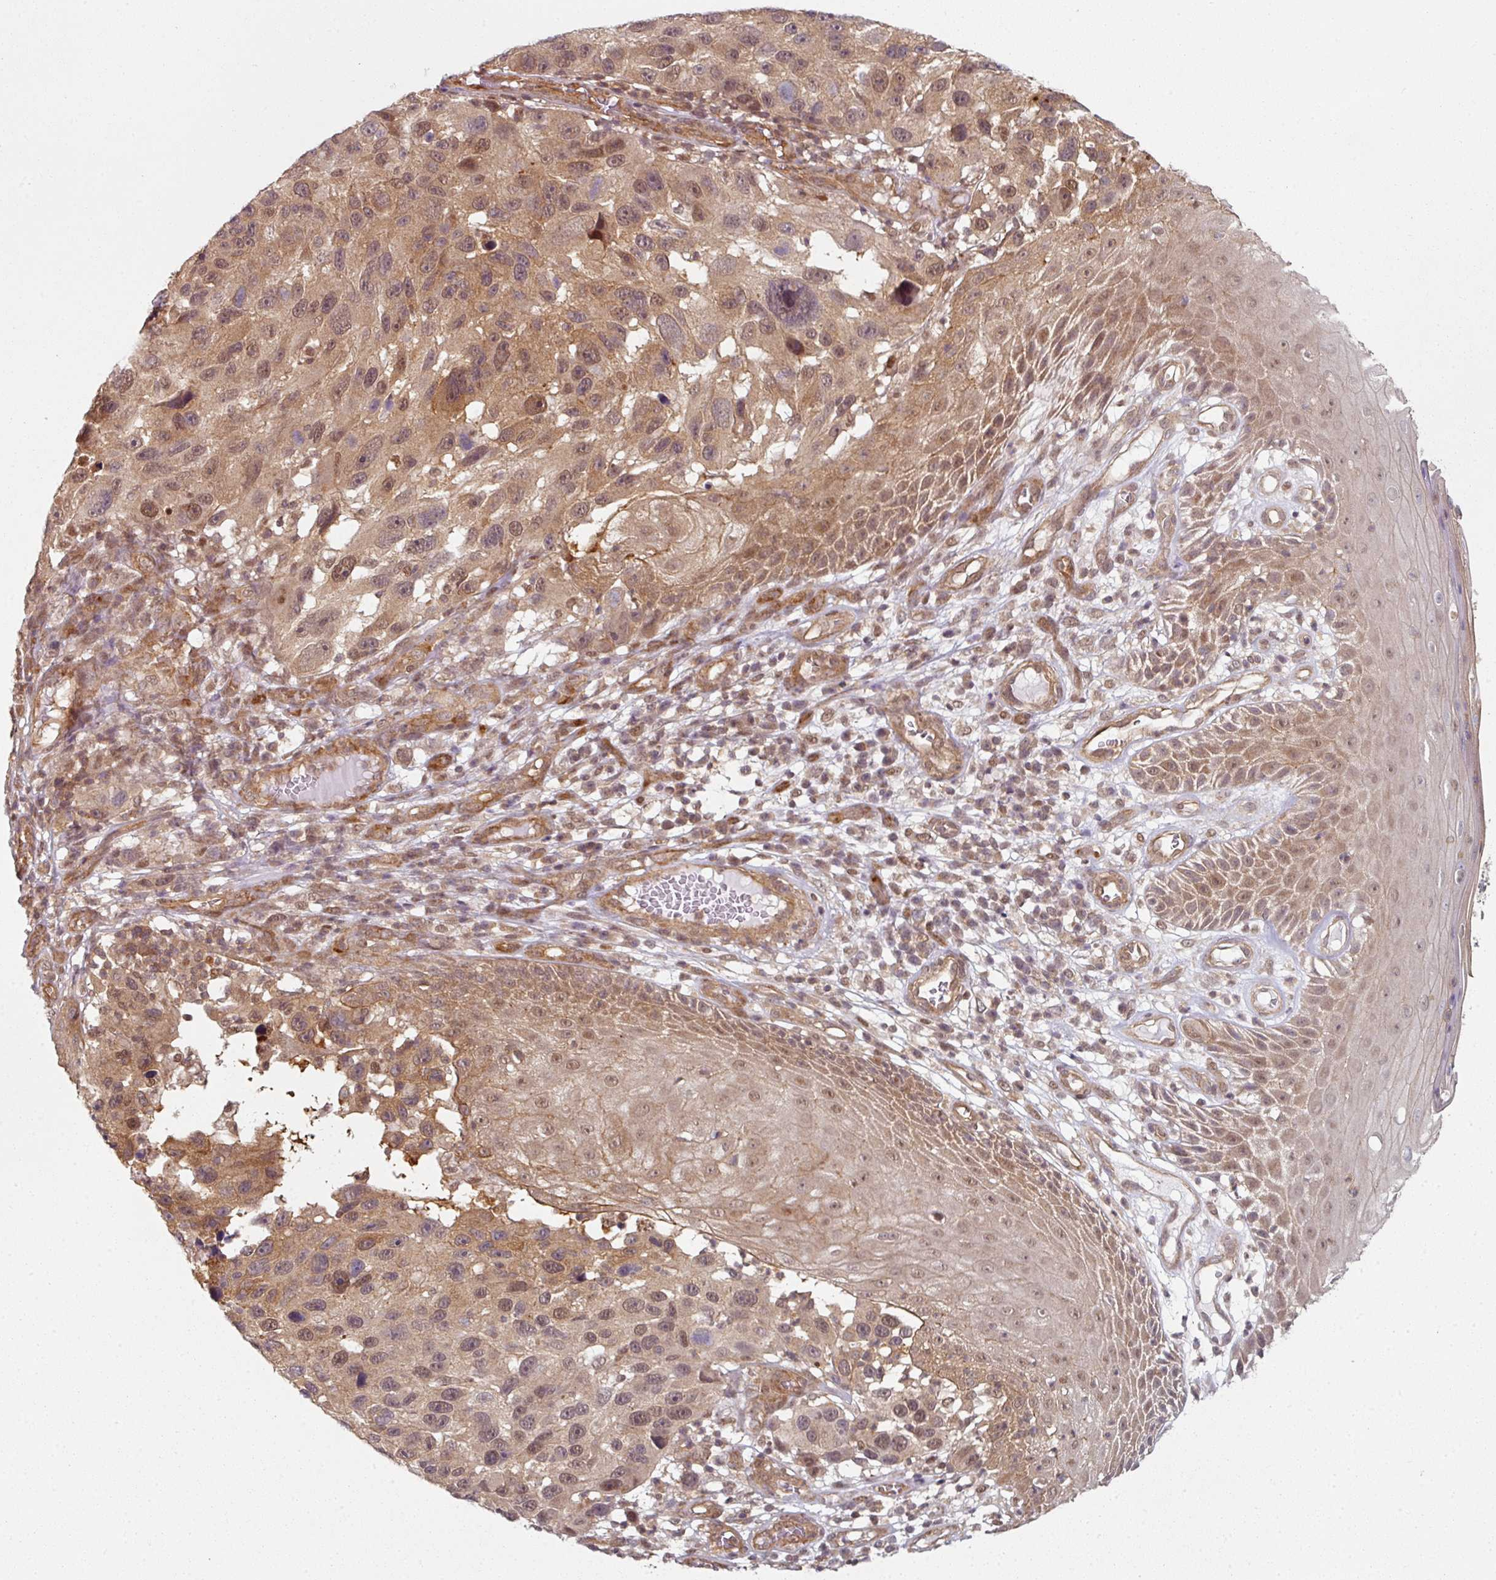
{"staining": {"intensity": "moderate", "quantity": ">75%", "location": "cytoplasmic/membranous,nuclear"}, "tissue": "melanoma", "cell_type": "Tumor cells", "image_type": "cancer", "snomed": [{"axis": "morphology", "description": "Malignant melanoma, NOS"}, {"axis": "topography", "description": "Skin"}], "caption": "Protein expression analysis of human malignant melanoma reveals moderate cytoplasmic/membranous and nuclear staining in about >75% of tumor cells.", "gene": "PSME3IP1", "patient": {"sex": "male", "age": 53}}